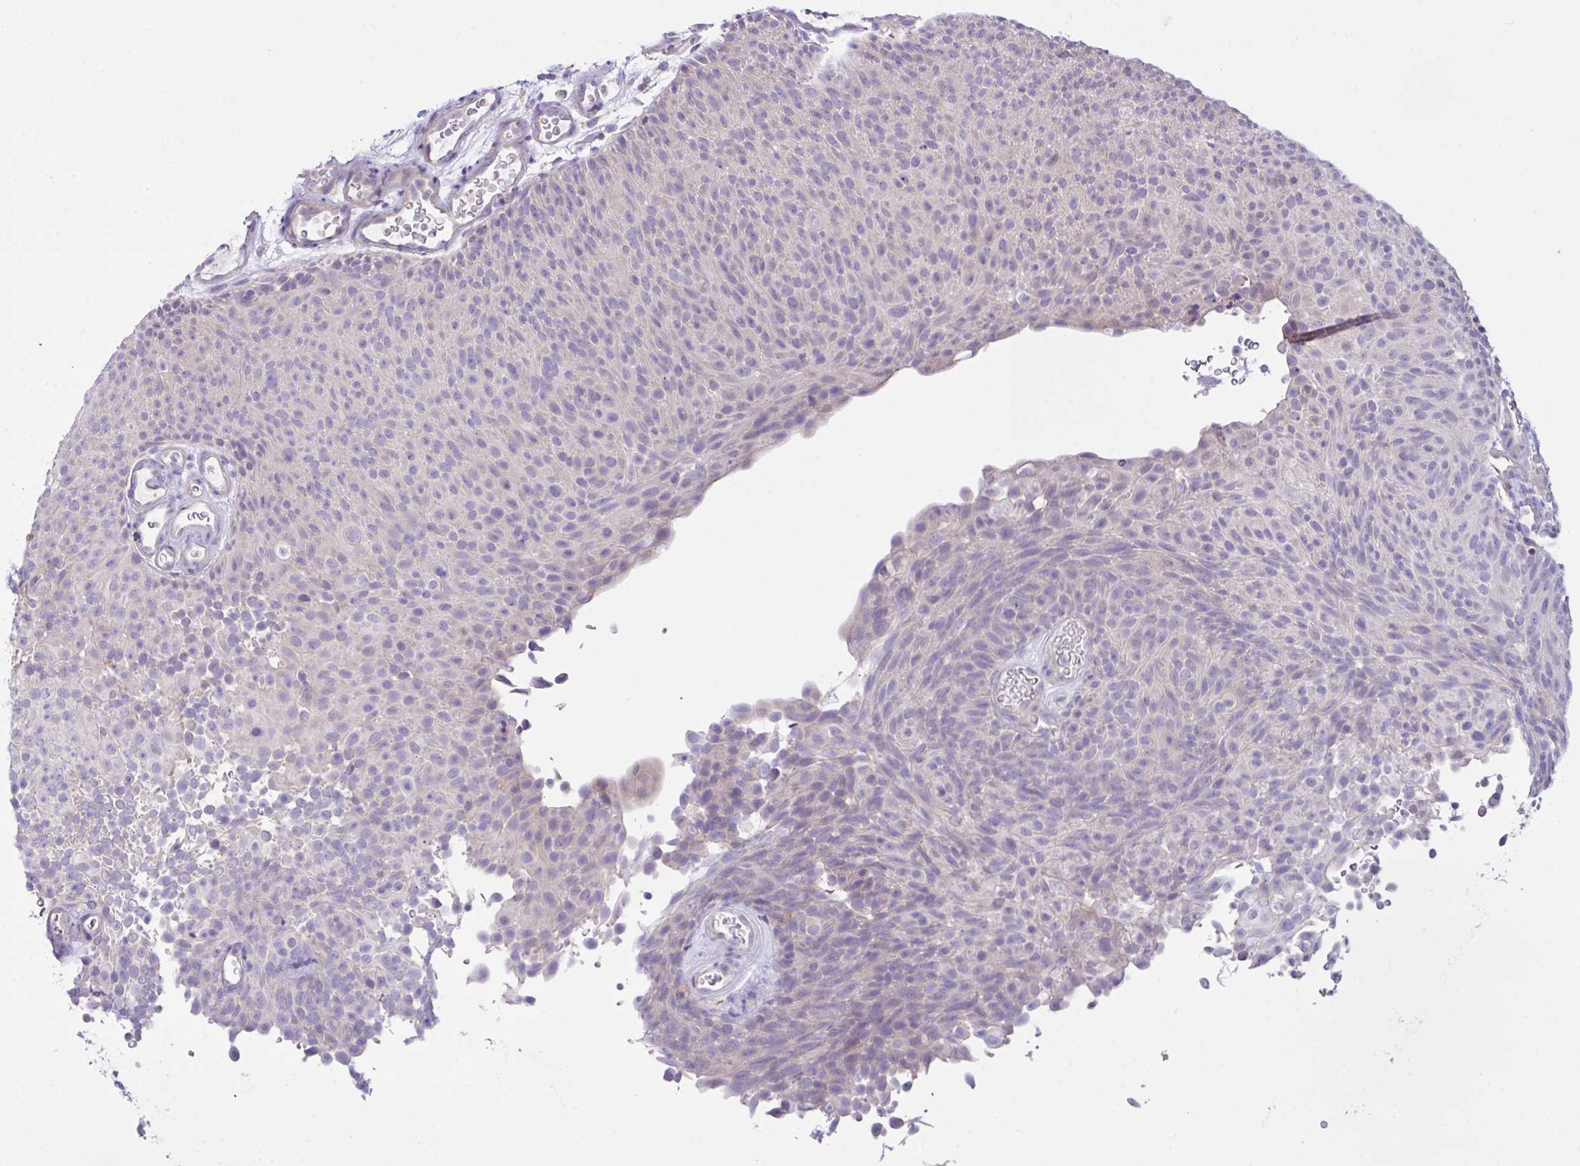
{"staining": {"intensity": "negative", "quantity": "none", "location": "none"}, "tissue": "urothelial cancer", "cell_type": "Tumor cells", "image_type": "cancer", "snomed": [{"axis": "morphology", "description": "Urothelial carcinoma, Low grade"}, {"axis": "topography", "description": "Urinary bladder"}], "caption": "The image demonstrates no significant expression in tumor cells of urothelial carcinoma (low-grade).", "gene": "D2HGDH", "patient": {"sex": "male", "age": 78}}